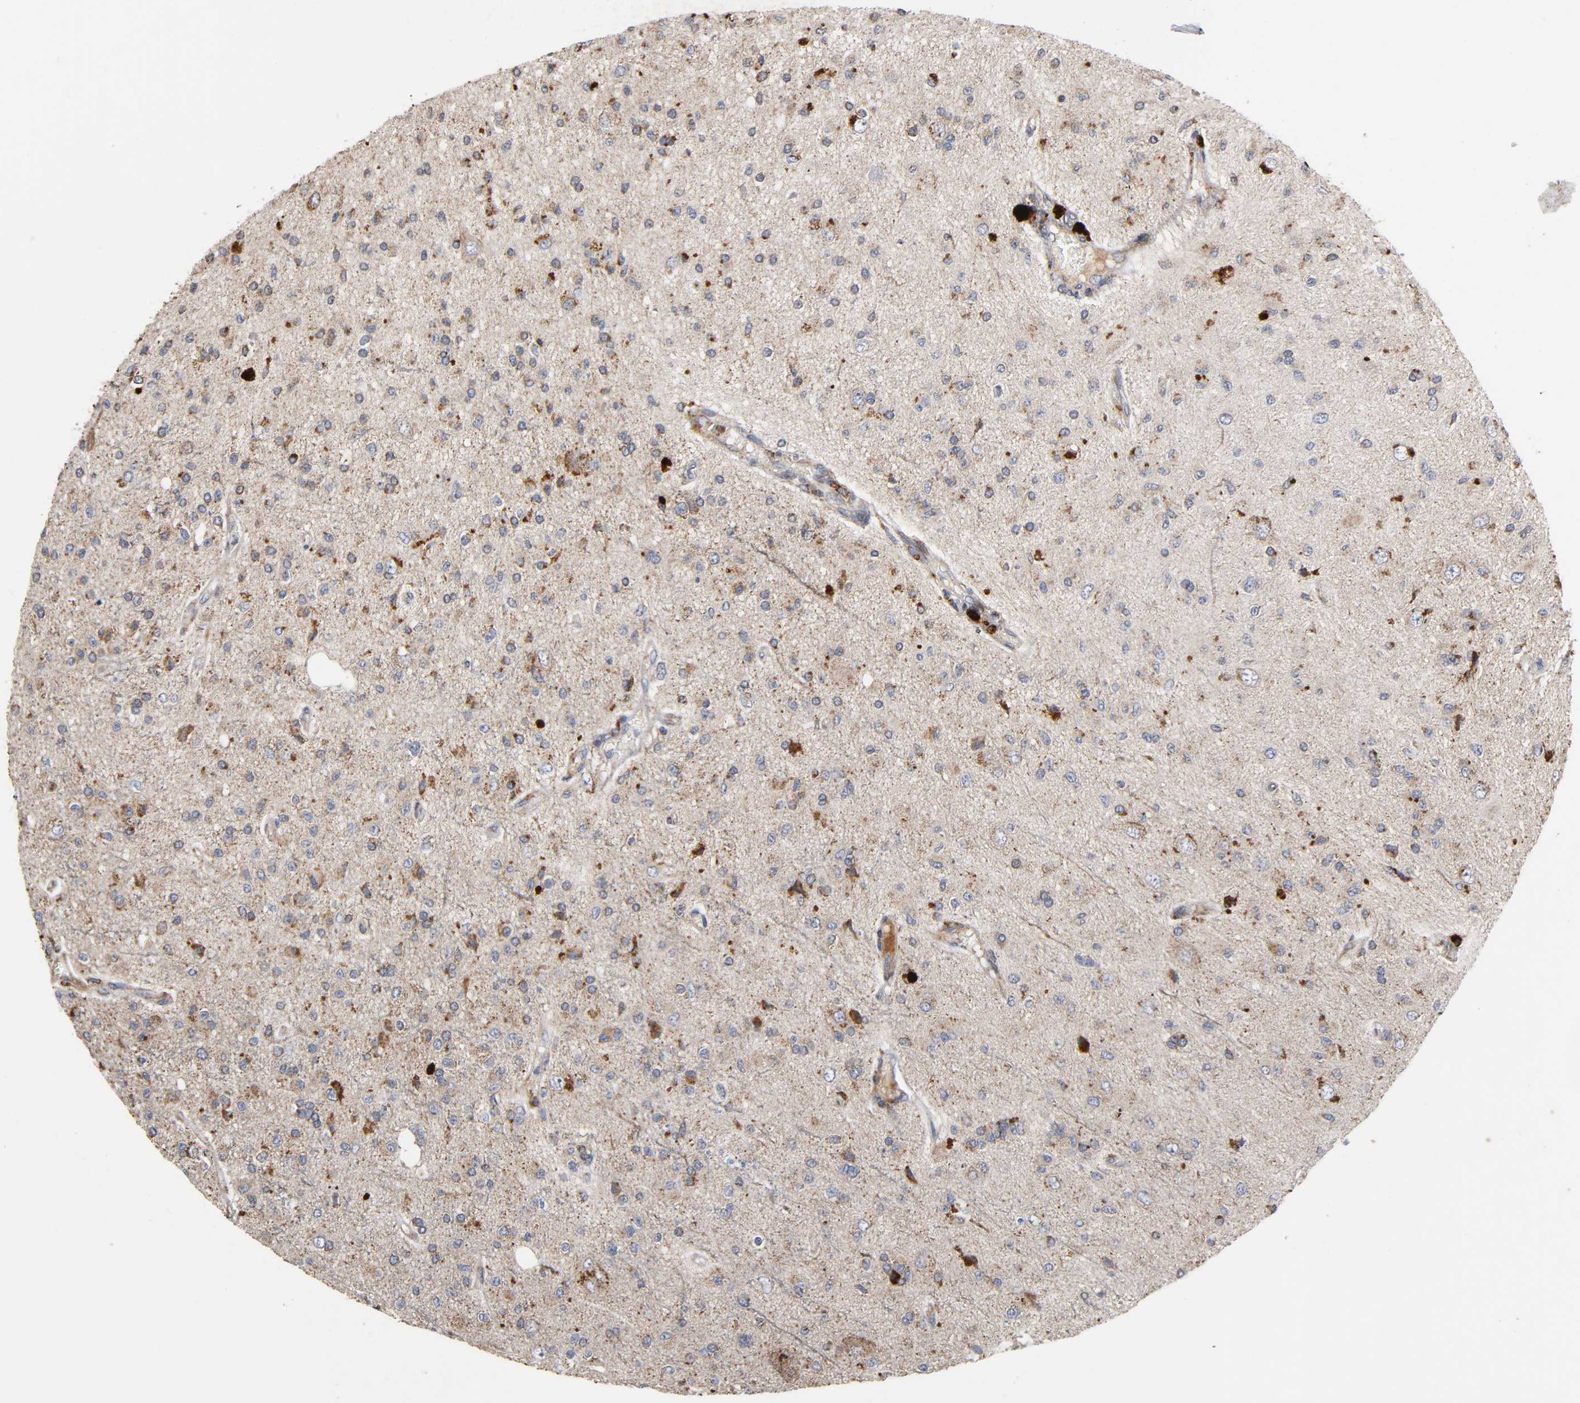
{"staining": {"intensity": "strong", "quantity": "25%-75%", "location": "cytoplasmic/membranous"}, "tissue": "glioma", "cell_type": "Tumor cells", "image_type": "cancer", "snomed": [{"axis": "morphology", "description": "Glioma, malignant, High grade"}, {"axis": "topography", "description": "Brain"}], "caption": "Human glioma stained with a protein marker exhibits strong staining in tumor cells.", "gene": "MAP3K1", "patient": {"sex": "male", "age": 47}}